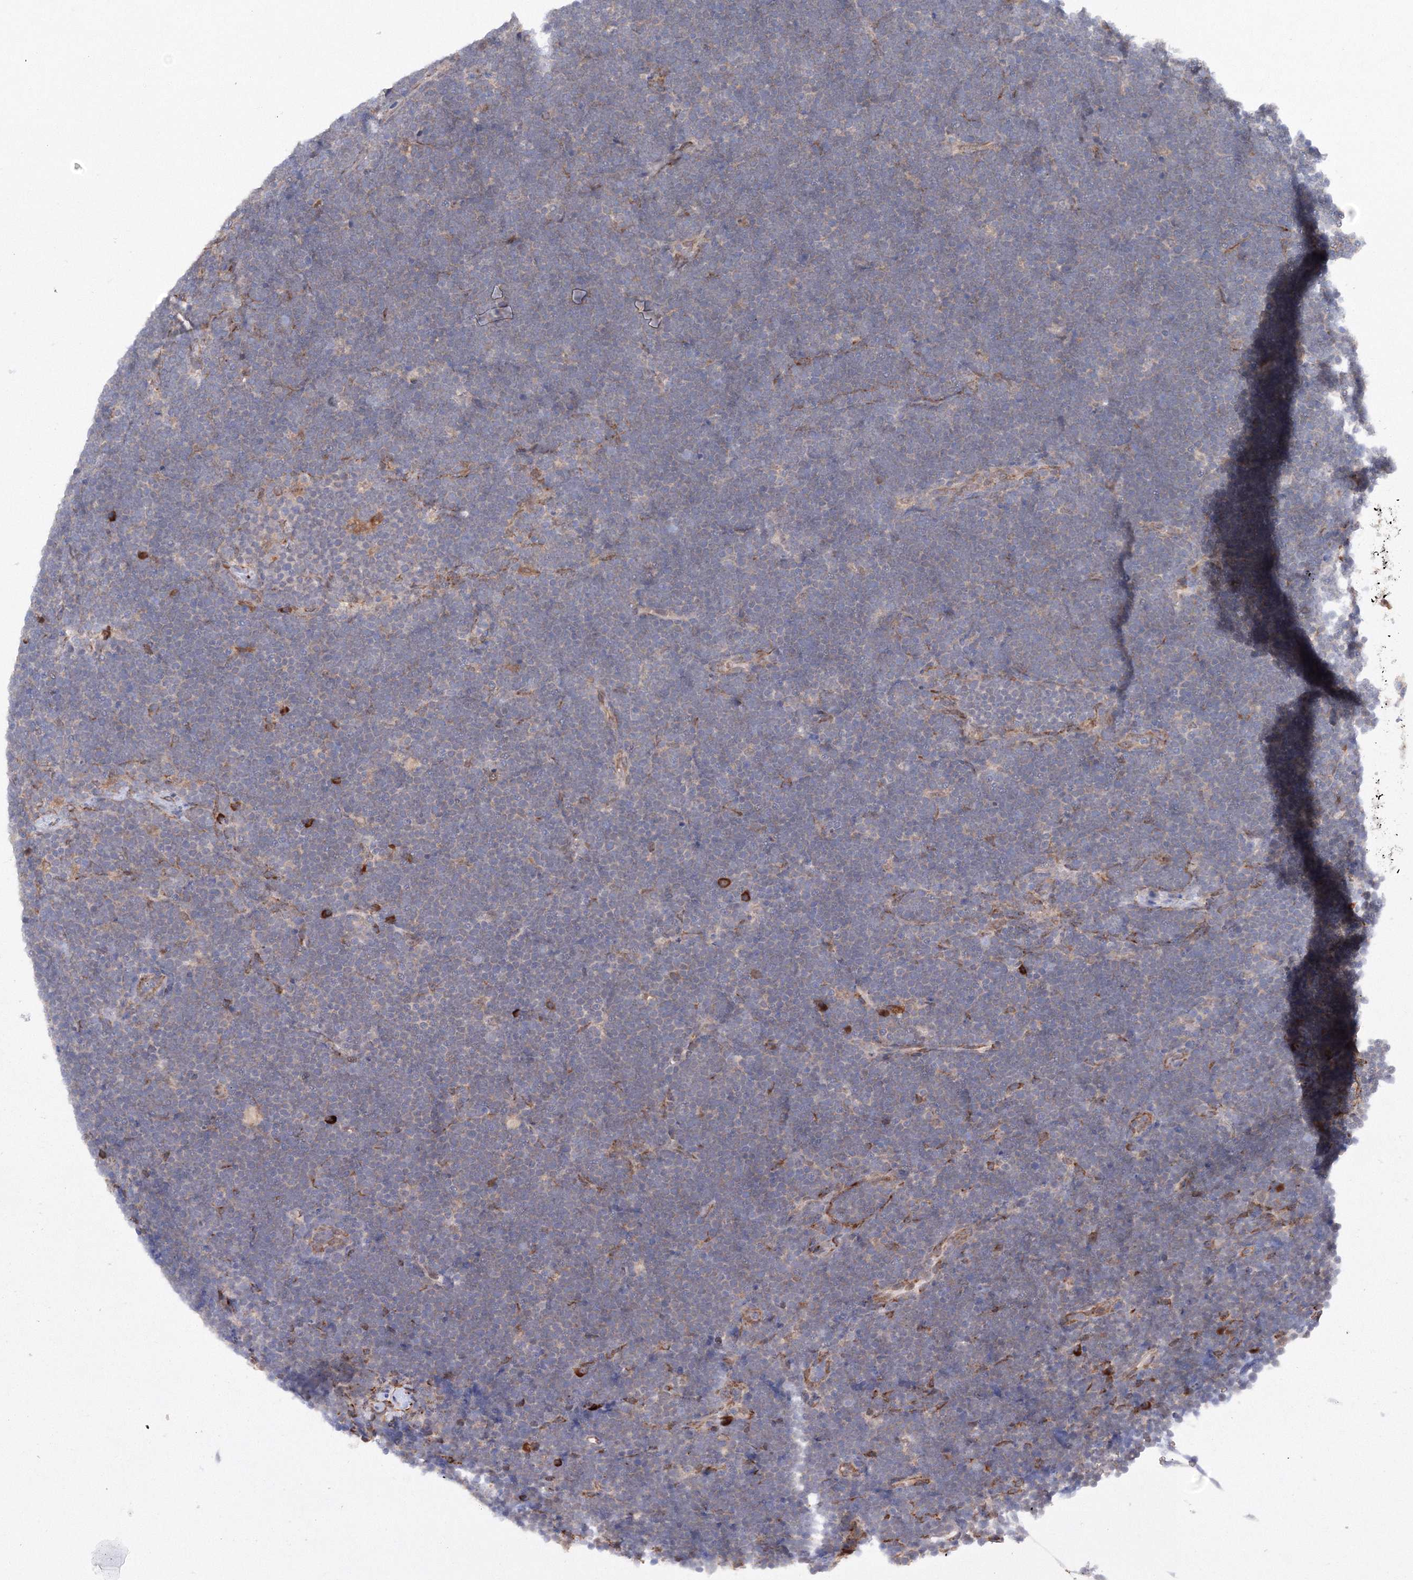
{"staining": {"intensity": "negative", "quantity": "none", "location": "none"}, "tissue": "lymphoma", "cell_type": "Tumor cells", "image_type": "cancer", "snomed": [{"axis": "morphology", "description": "Malignant lymphoma, non-Hodgkin's type, High grade"}, {"axis": "topography", "description": "Lymph node"}], "caption": "Immunohistochemical staining of high-grade malignant lymphoma, non-Hodgkin's type demonstrates no significant staining in tumor cells.", "gene": "DIS3L2", "patient": {"sex": "male", "age": 13}}